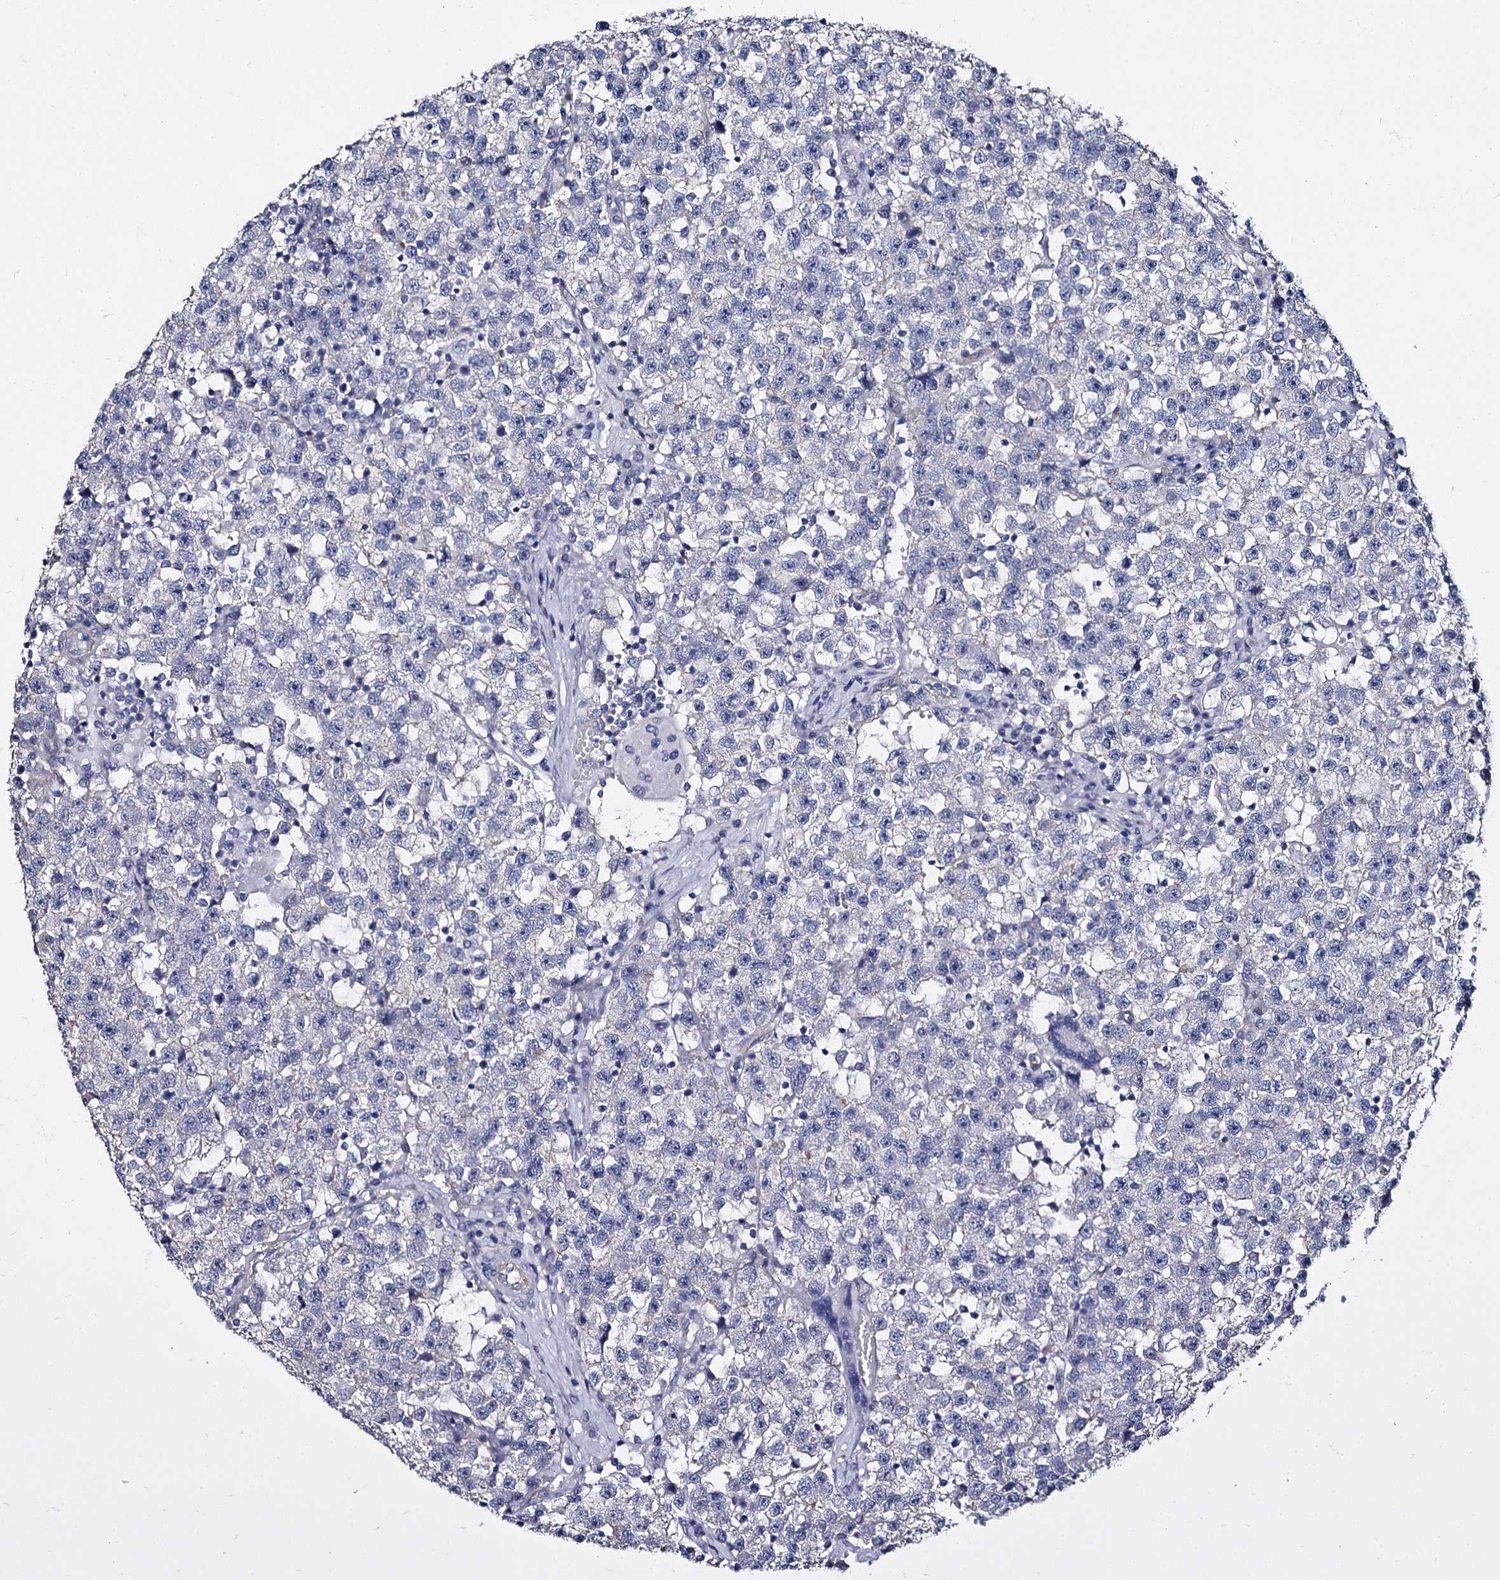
{"staining": {"intensity": "negative", "quantity": "none", "location": "none"}, "tissue": "testis cancer", "cell_type": "Tumor cells", "image_type": "cancer", "snomed": [{"axis": "morphology", "description": "Seminoma, NOS"}, {"axis": "topography", "description": "Testis"}], "caption": "This histopathology image is of testis seminoma stained with immunohistochemistry to label a protein in brown with the nuclei are counter-stained blue. There is no staining in tumor cells.", "gene": "CBFB", "patient": {"sex": "male", "age": 22}}